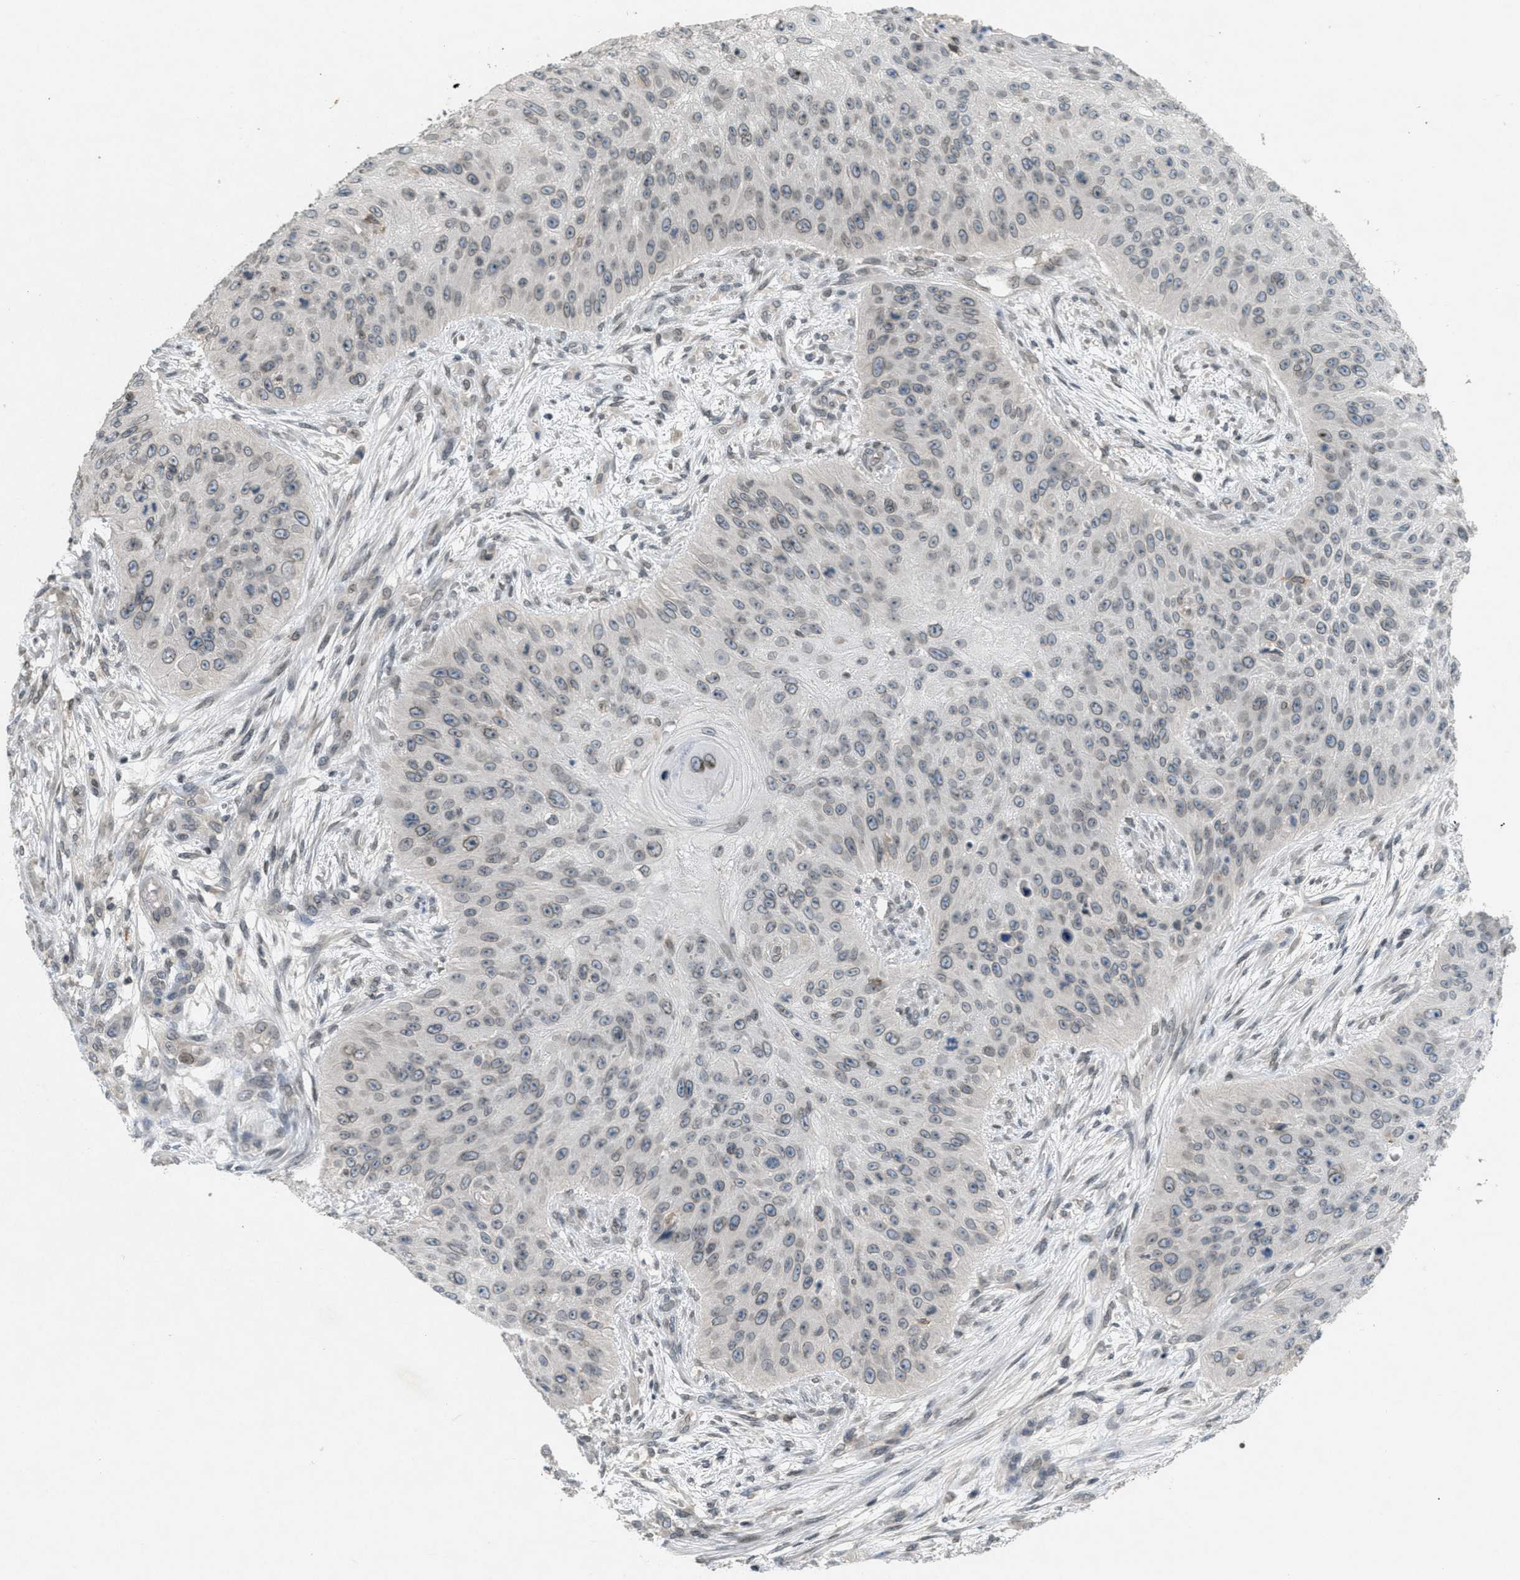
{"staining": {"intensity": "weak", "quantity": "25%-75%", "location": "cytoplasmic/membranous,nuclear"}, "tissue": "skin cancer", "cell_type": "Tumor cells", "image_type": "cancer", "snomed": [{"axis": "morphology", "description": "Squamous cell carcinoma, NOS"}, {"axis": "topography", "description": "Skin"}], "caption": "Weak cytoplasmic/membranous and nuclear expression is identified in approximately 25%-75% of tumor cells in skin cancer (squamous cell carcinoma).", "gene": "ABHD6", "patient": {"sex": "female", "age": 80}}